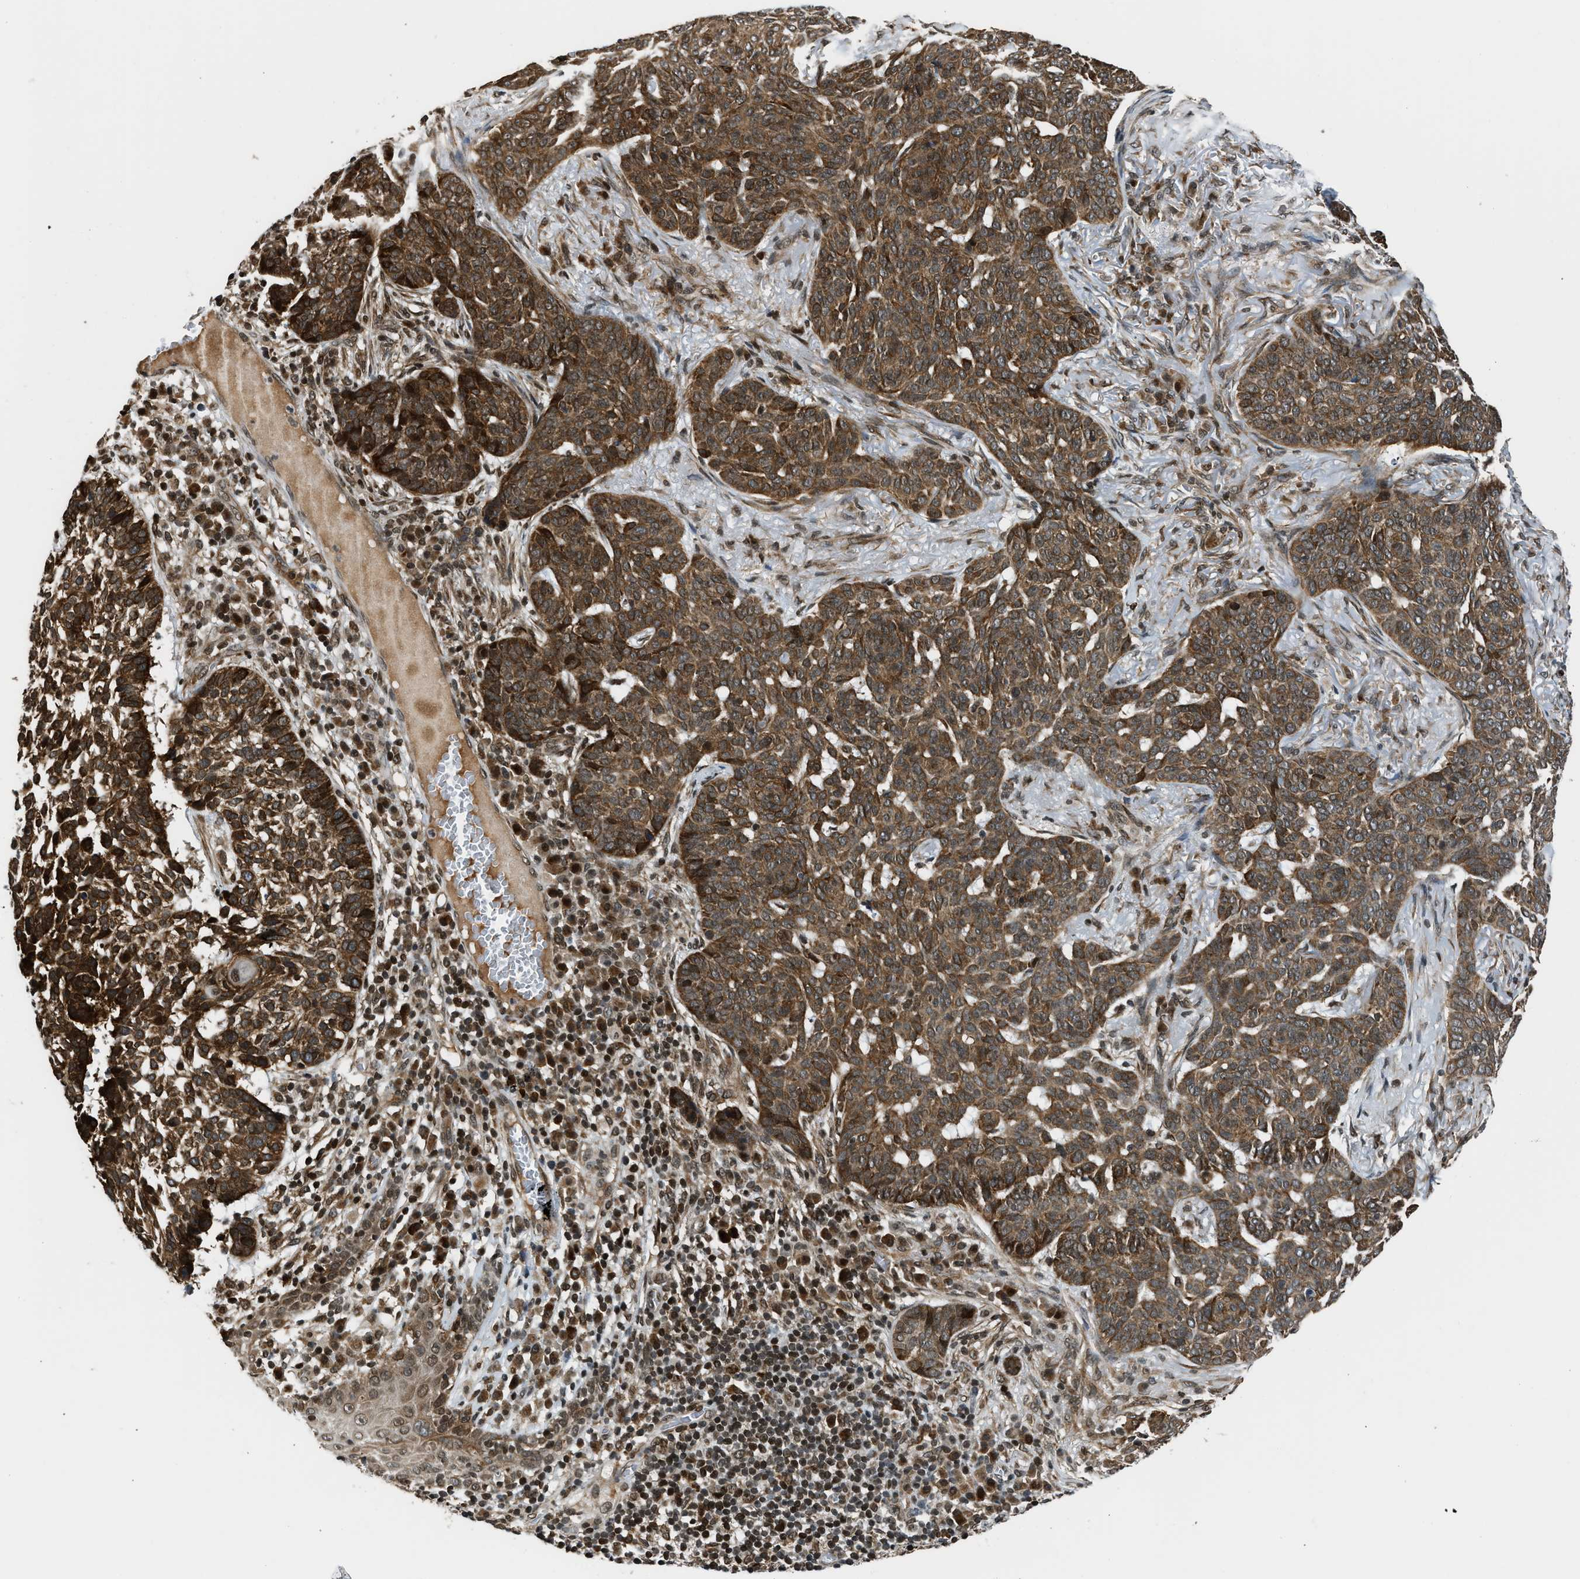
{"staining": {"intensity": "strong", "quantity": ">75%", "location": "cytoplasmic/membranous"}, "tissue": "skin cancer", "cell_type": "Tumor cells", "image_type": "cancer", "snomed": [{"axis": "morphology", "description": "Basal cell carcinoma"}, {"axis": "topography", "description": "Skin"}], "caption": "High-magnification brightfield microscopy of skin basal cell carcinoma stained with DAB (brown) and counterstained with hematoxylin (blue). tumor cells exhibit strong cytoplasmic/membranous staining is seen in approximately>75% of cells.", "gene": "RETREG3", "patient": {"sex": "male", "age": 85}}